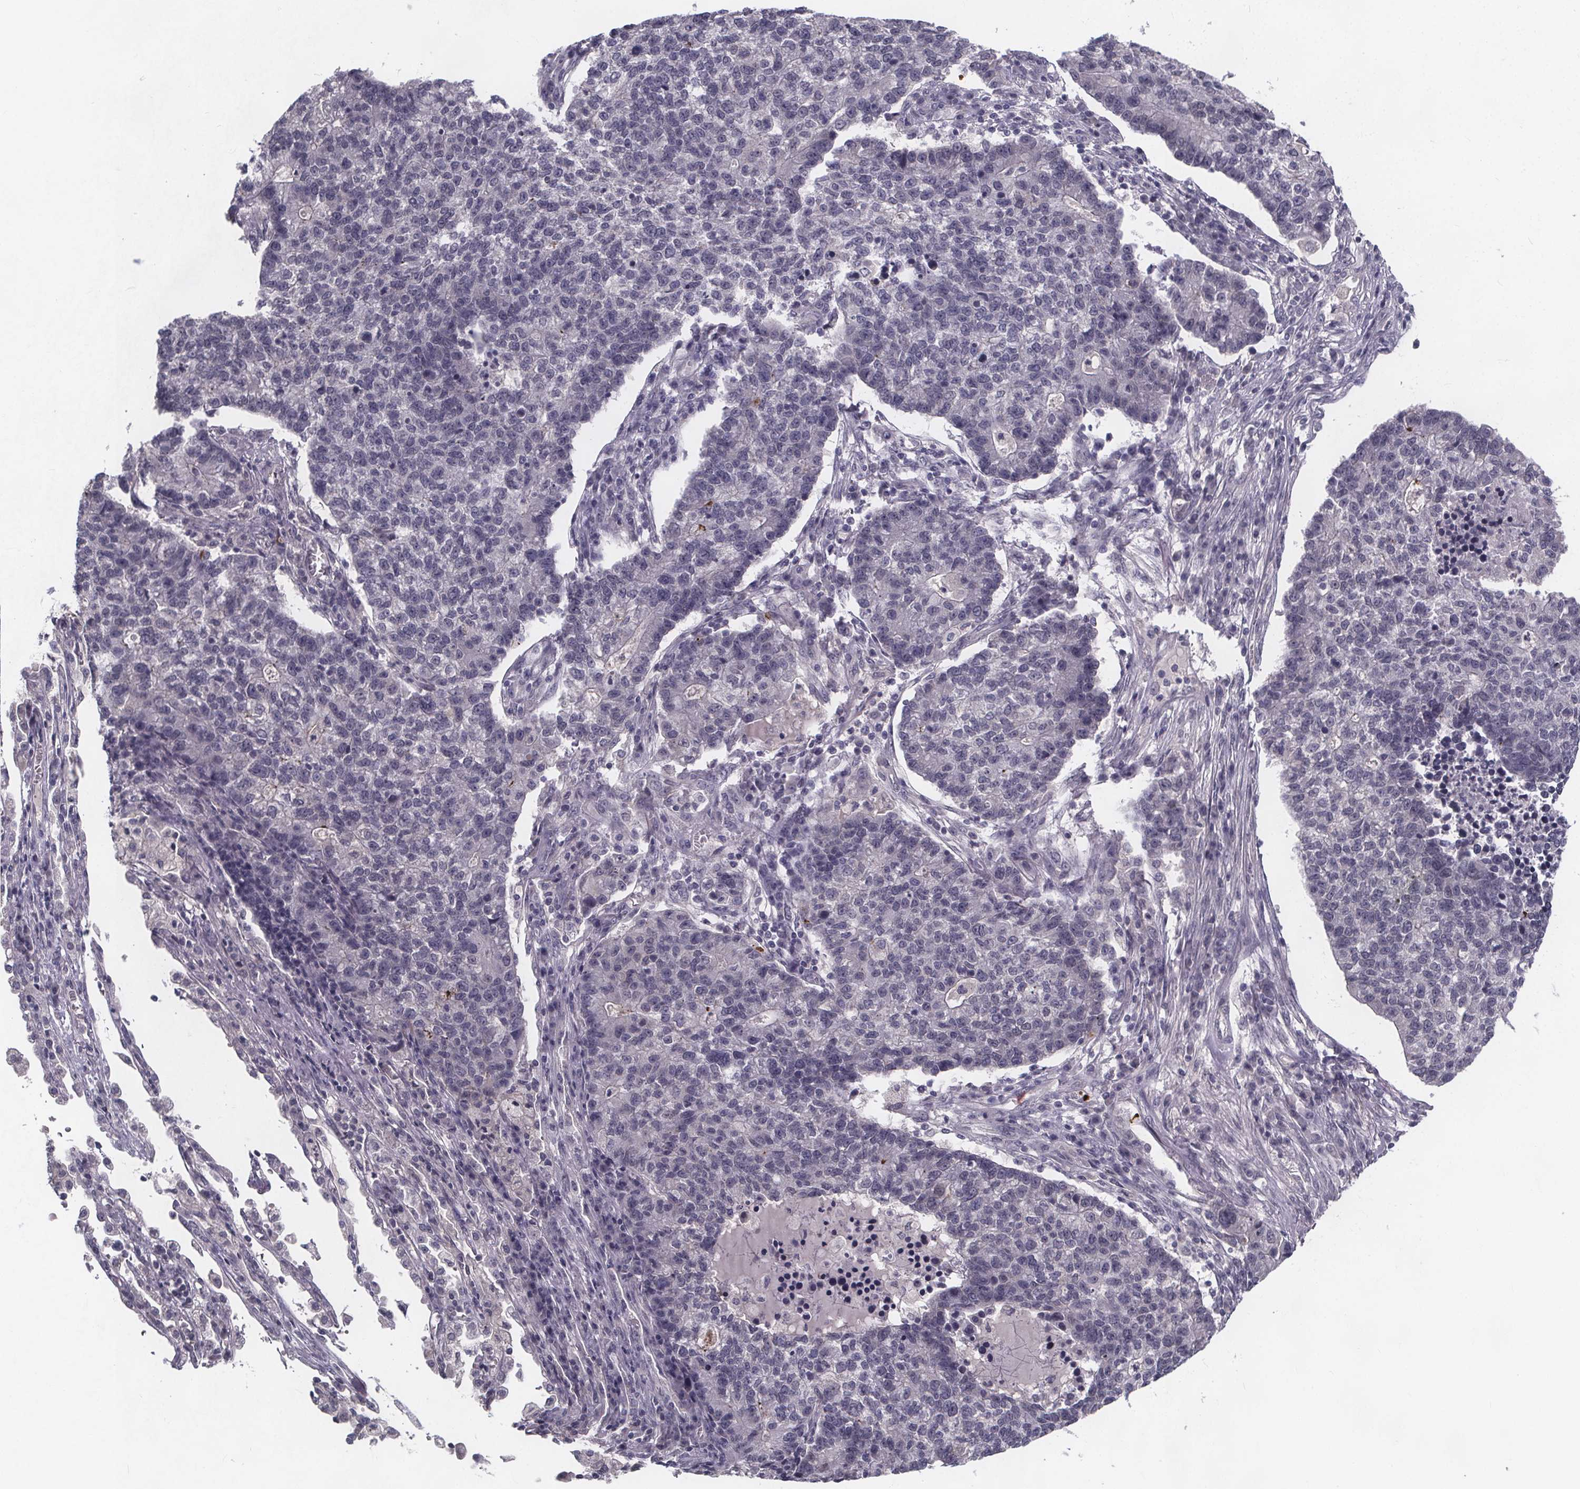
{"staining": {"intensity": "negative", "quantity": "none", "location": "none"}, "tissue": "lung cancer", "cell_type": "Tumor cells", "image_type": "cancer", "snomed": [{"axis": "morphology", "description": "Adenocarcinoma, NOS"}, {"axis": "topography", "description": "Lung"}], "caption": "Immunohistochemical staining of human lung cancer displays no significant expression in tumor cells.", "gene": "FAM181B", "patient": {"sex": "male", "age": 57}}